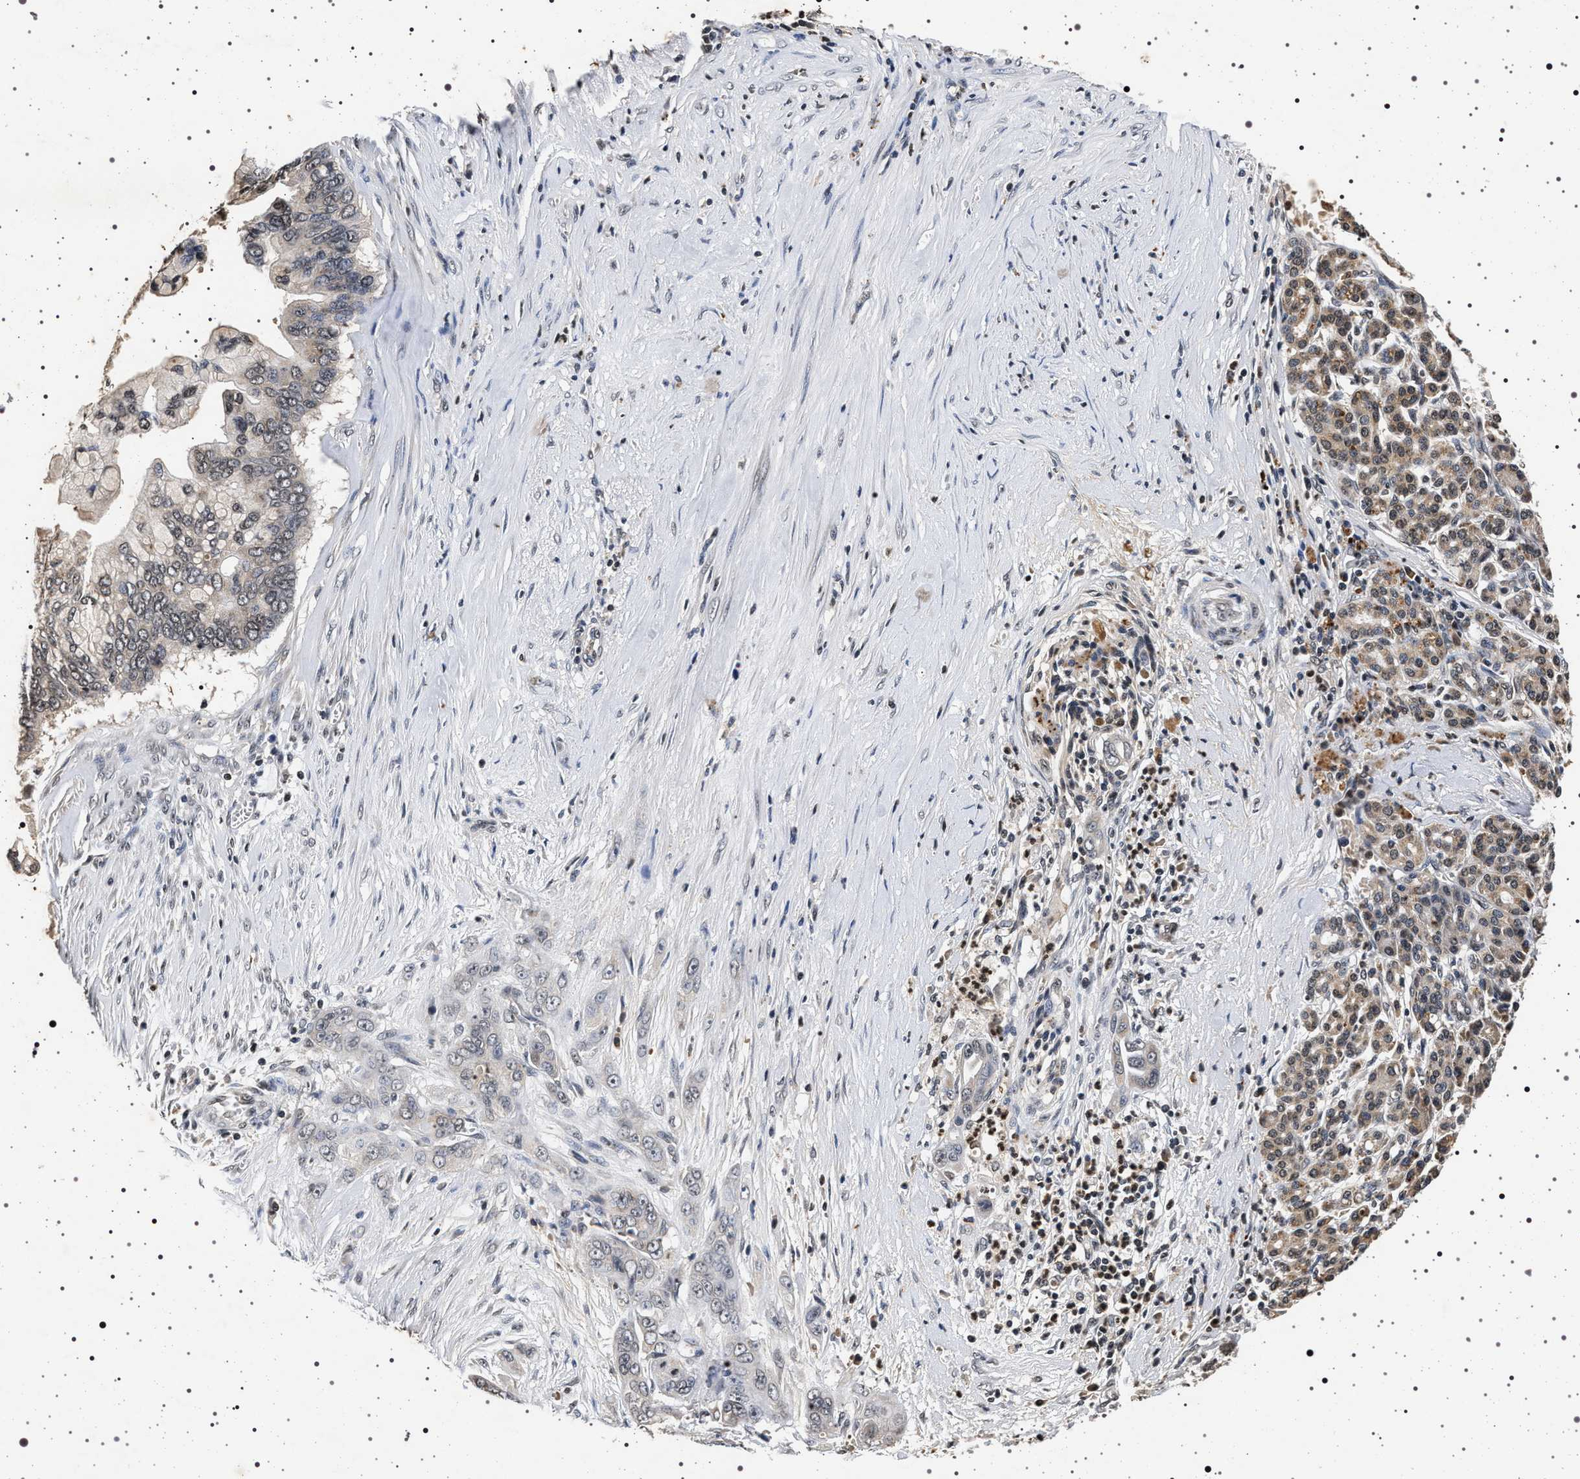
{"staining": {"intensity": "negative", "quantity": "none", "location": "none"}, "tissue": "pancreatic cancer", "cell_type": "Tumor cells", "image_type": "cancer", "snomed": [{"axis": "morphology", "description": "Adenocarcinoma, NOS"}, {"axis": "topography", "description": "Pancreas"}], "caption": "High power microscopy micrograph of an immunohistochemistry photomicrograph of pancreatic adenocarcinoma, revealing no significant staining in tumor cells.", "gene": "CDKN1B", "patient": {"sex": "male", "age": 59}}